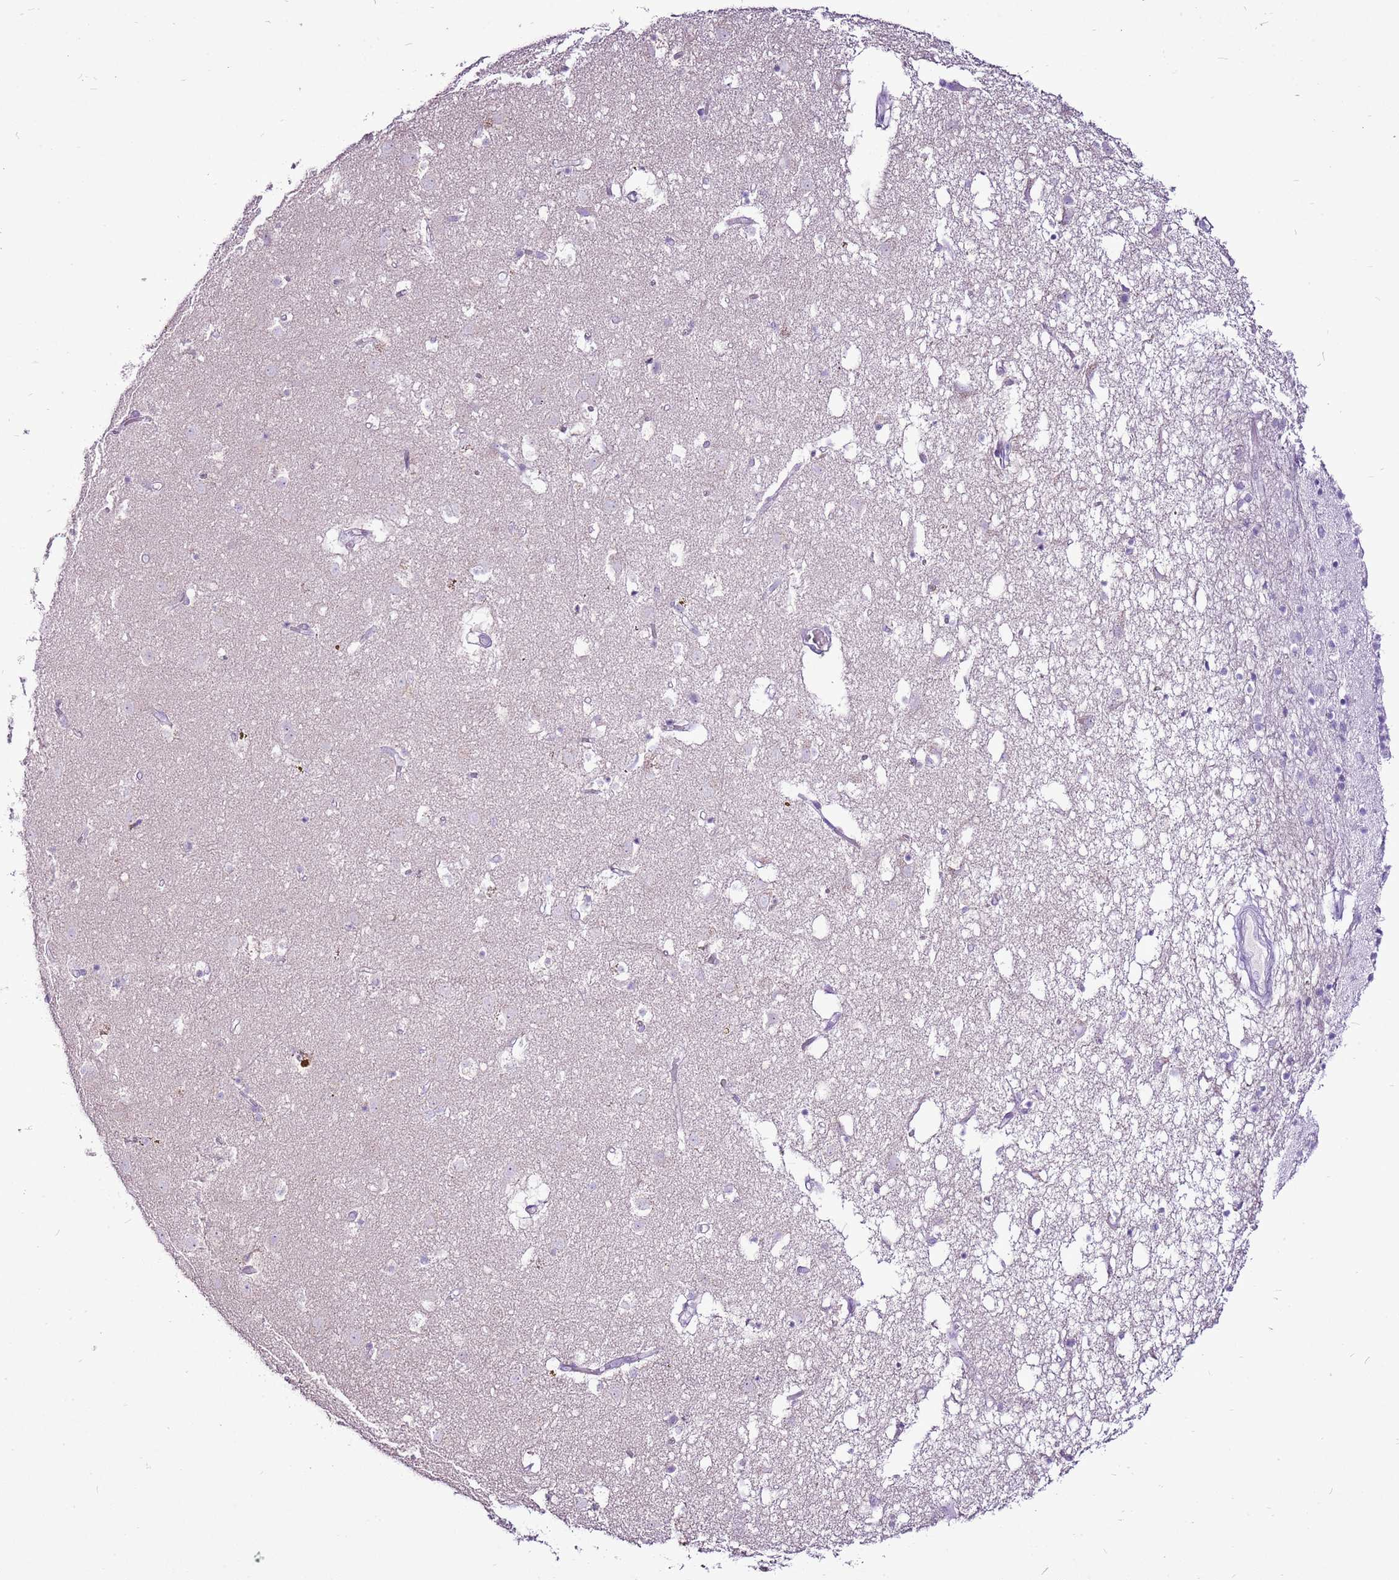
{"staining": {"intensity": "negative", "quantity": "none", "location": "none"}, "tissue": "caudate", "cell_type": "Glial cells", "image_type": "normal", "snomed": [{"axis": "morphology", "description": "Normal tissue, NOS"}, {"axis": "topography", "description": "Lateral ventricle wall"}], "caption": "Immunohistochemical staining of benign human caudate exhibits no significant positivity in glial cells. (IHC, brightfield microscopy, high magnification).", "gene": "CNFN", "patient": {"sex": "male", "age": 70}}